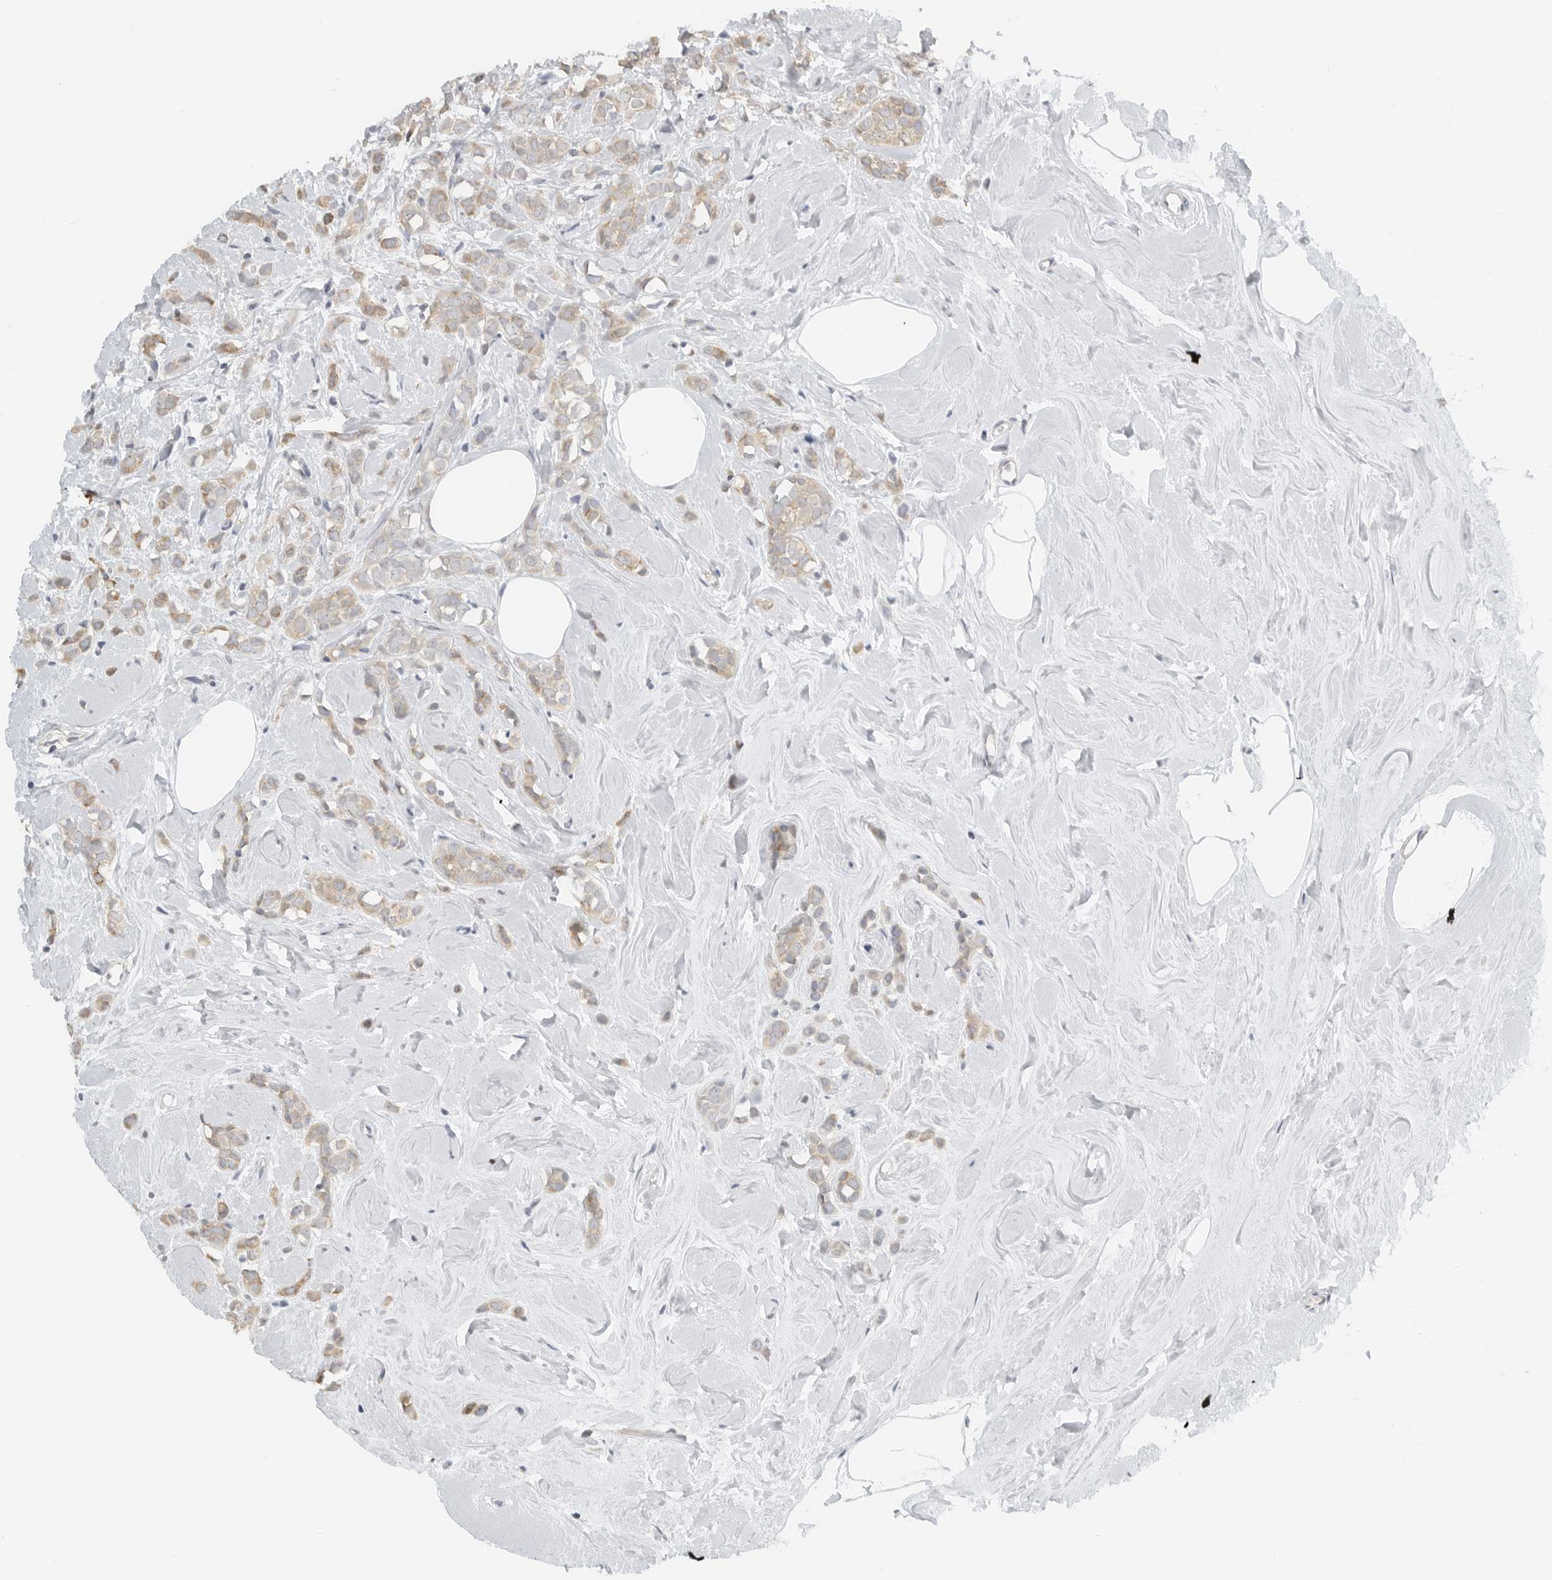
{"staining": {"intensity": "weak", "quantity": ">75%", "location": "cytoplasmic/membranous"}, "tissue": "breast cancer", "cell_type": "Tumor cells", "image_type": "cancer", "snomed": [{"axis": "morphology", "description": "Lobular carcinoma"}, {"axis": "topography", "description": "Breast"}], "caption": "Immunohistochemical staining of breast cancer demonstrates weak cytoplasmic/membranous protein staining in approximately >75% of tumor cells. The protein of interest is shown in brown color, while the nuclei are stained blue.", "gene": "IL12RB2", "patient": {"sex": "female", "age": 47}}